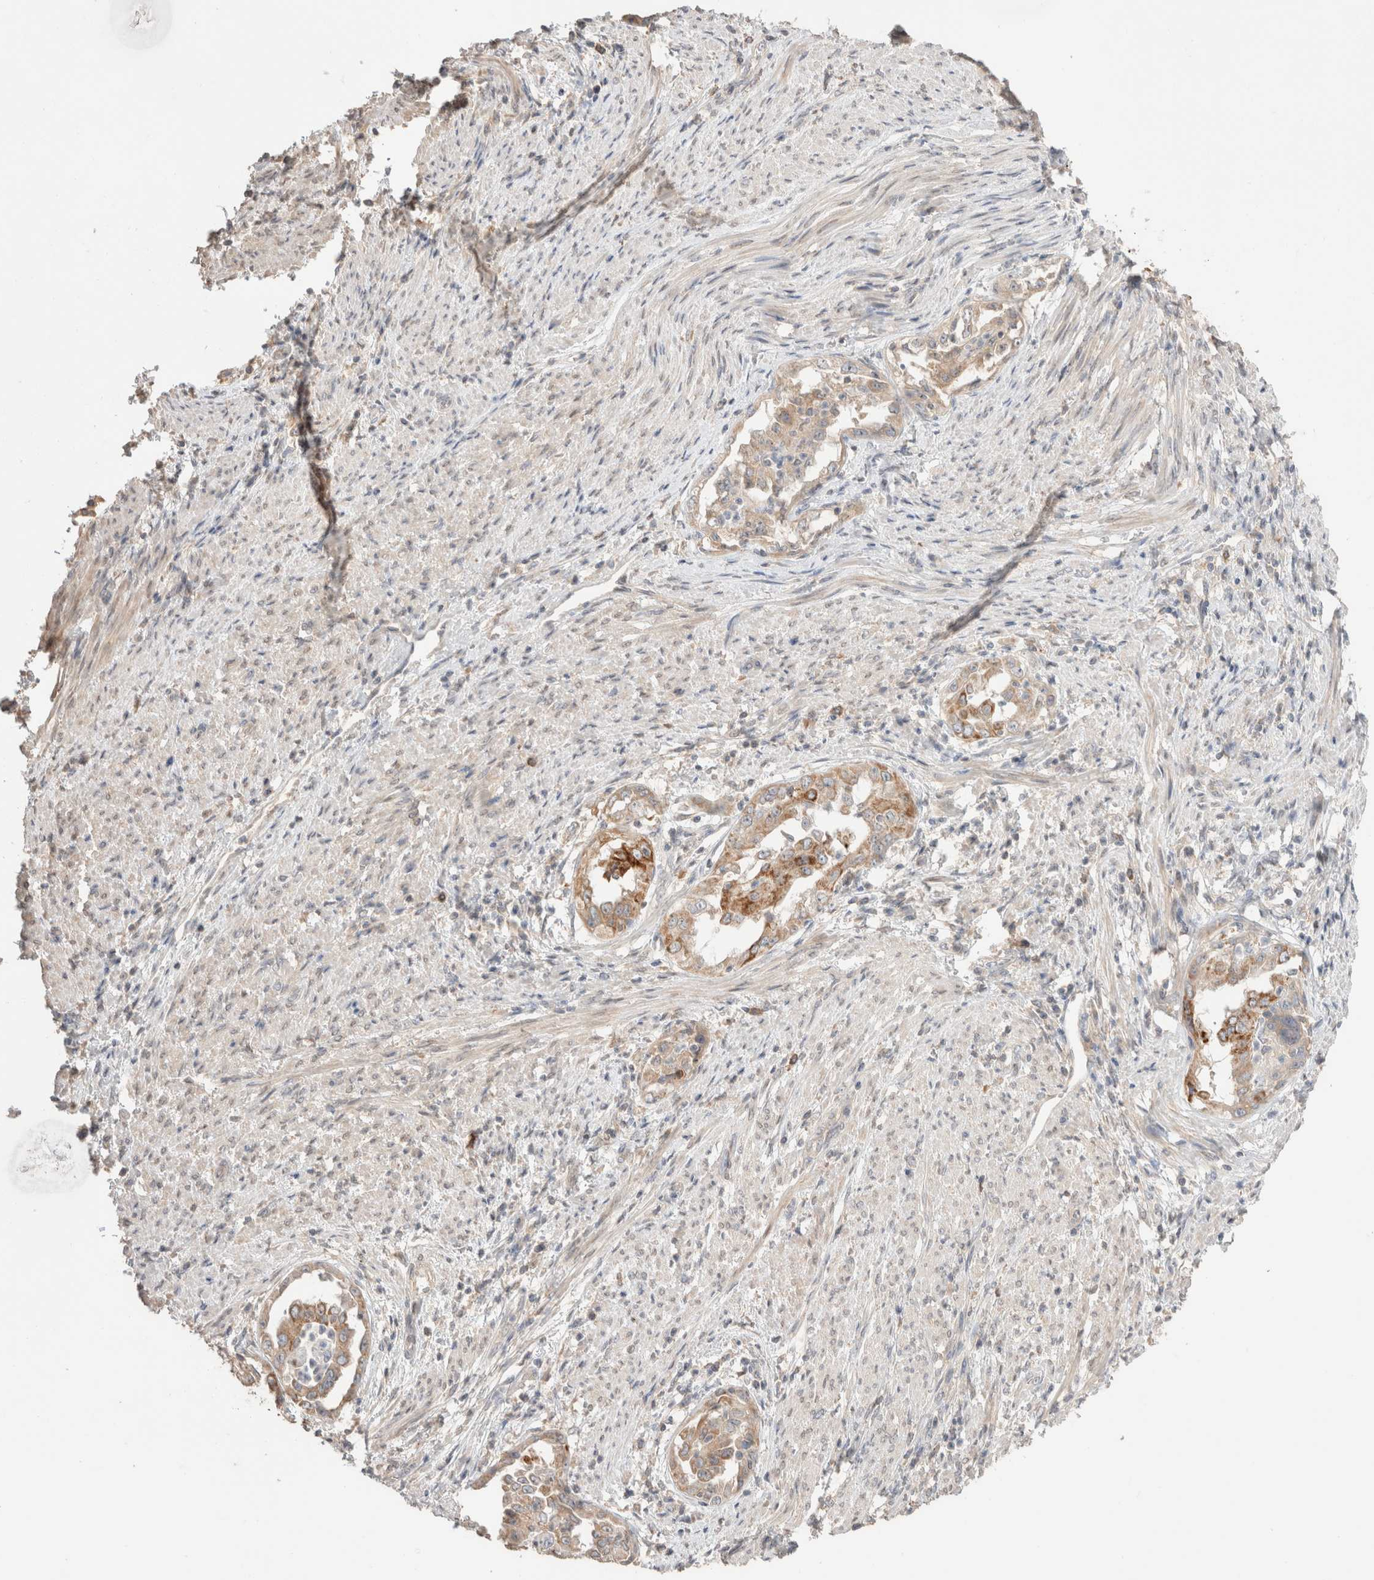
{"staining": {"intensity": "moderate", "quantity": ">75%", "location": "cytoplasmic/membranous"}, "tissue": "endometrial cancer", "cell_type": "Tumor cells", "image_type": "cancer", "snomed": [{"axis": "morphology", "description": "Adenocarcinoma, NOS"}, {"axis": "topography", "description": "Endometrium"}], "caption": "Protein expression analysis of human endometrial cancer reveals moderate cytoplasmic/membranous staining in approximately >75% of tumor cells. The staining is performed using DAB brown chromogen to label protein expression. The nuclei are counter-stained blue using hematoxylin.", "gene": "TRIM41", "patient": {"sex": "female", "age": 85}}